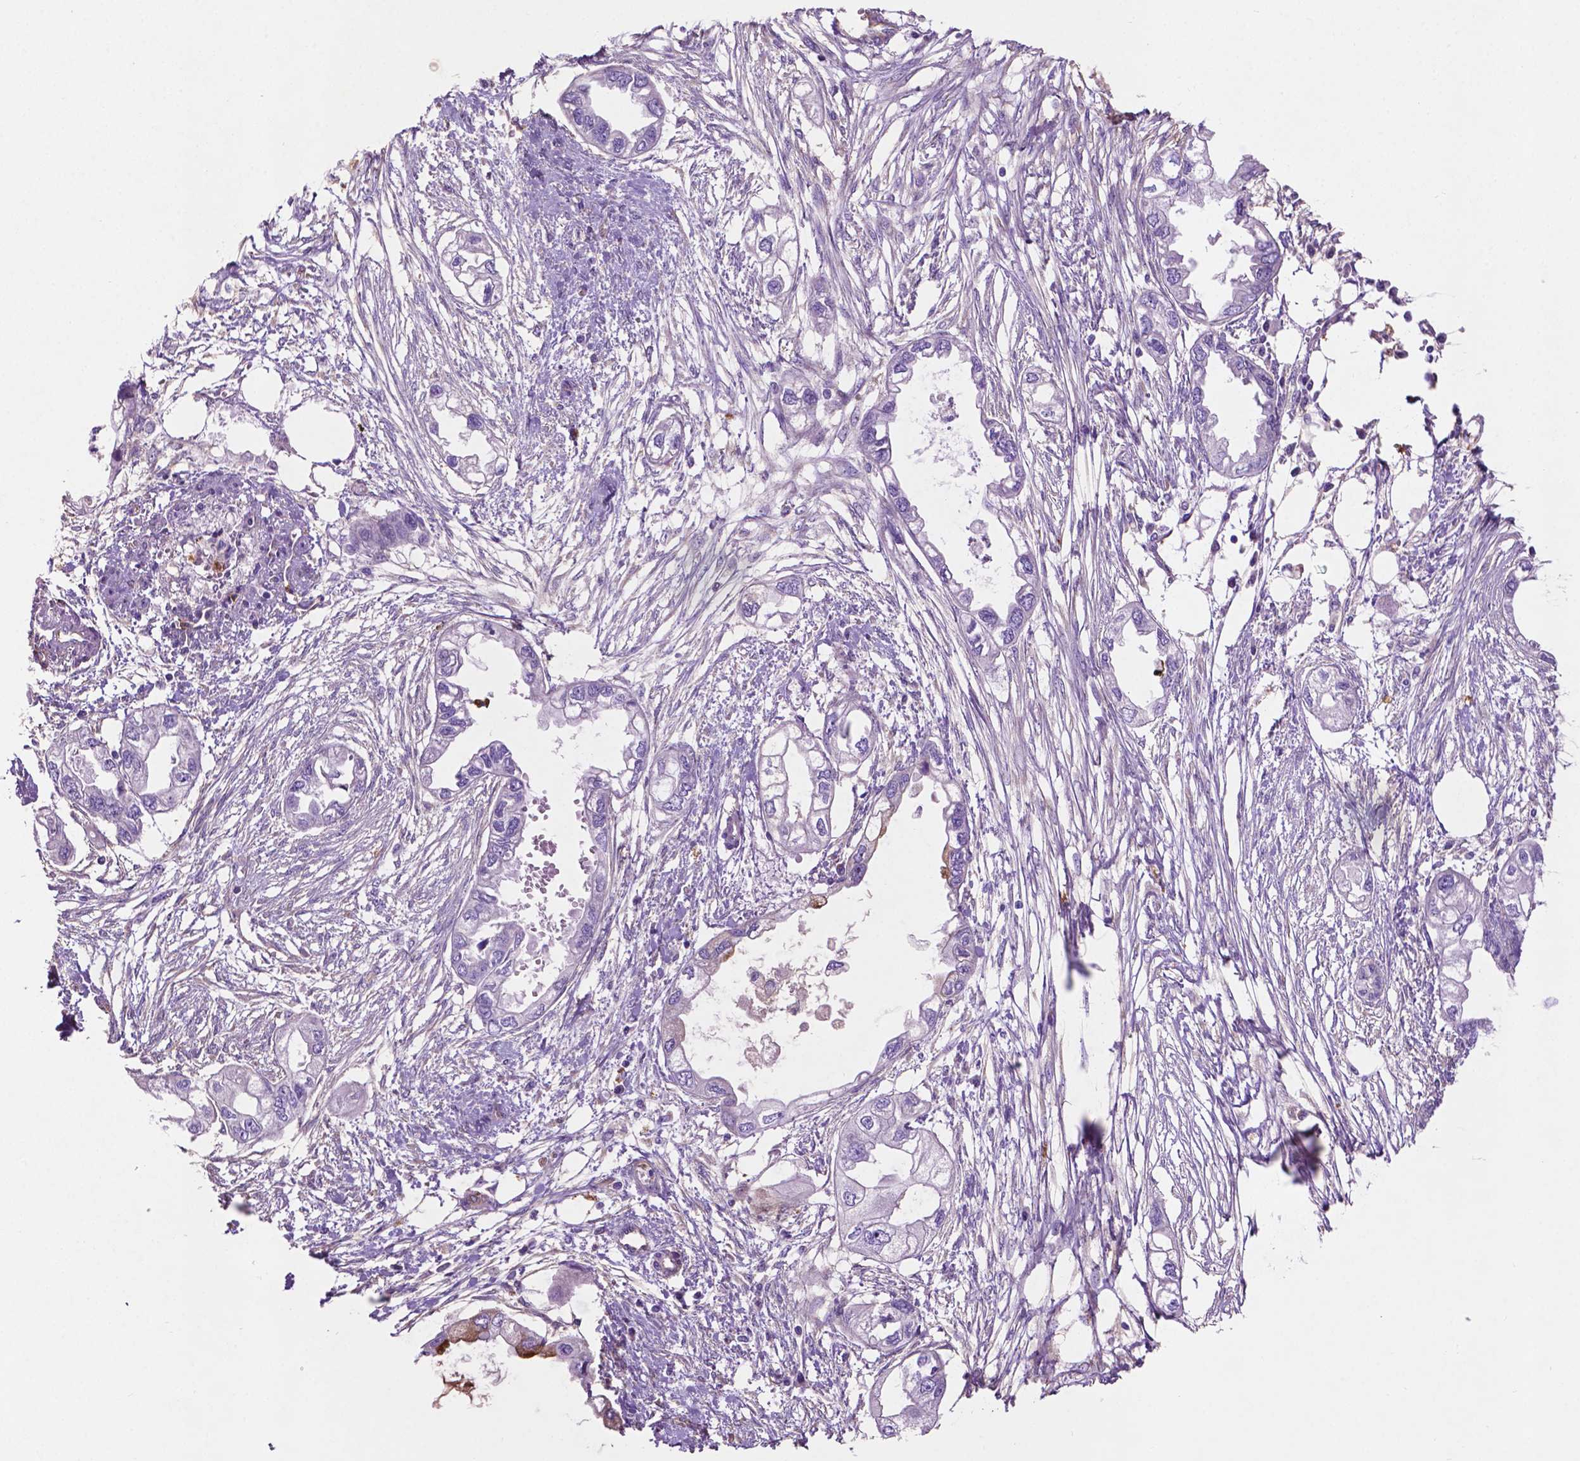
{"staining": {"intensity": "weak", "quantity": "<25%", "location": "cytoplasmic/membranous"}, "tissue": "endometrial cancer", "cell_type": "Tumor cells", "image_type": "cancer", "snomed": [{"axis": "morphology", "description": "Adenocarcinoma, NOS"}, {"axis": "morphology", "description": "Adenocarcinoma, metastatic, NOS"}, {"axis": "topography", "description": "Adipose tissue"}, {"axis": "topography", "description": "Endometrium"}], "caption": "An image of human endometrial cancer is negative for staining in tumor cells.", "gene": "GDPD5", "patient": {"sex": "female", "age": 67}}